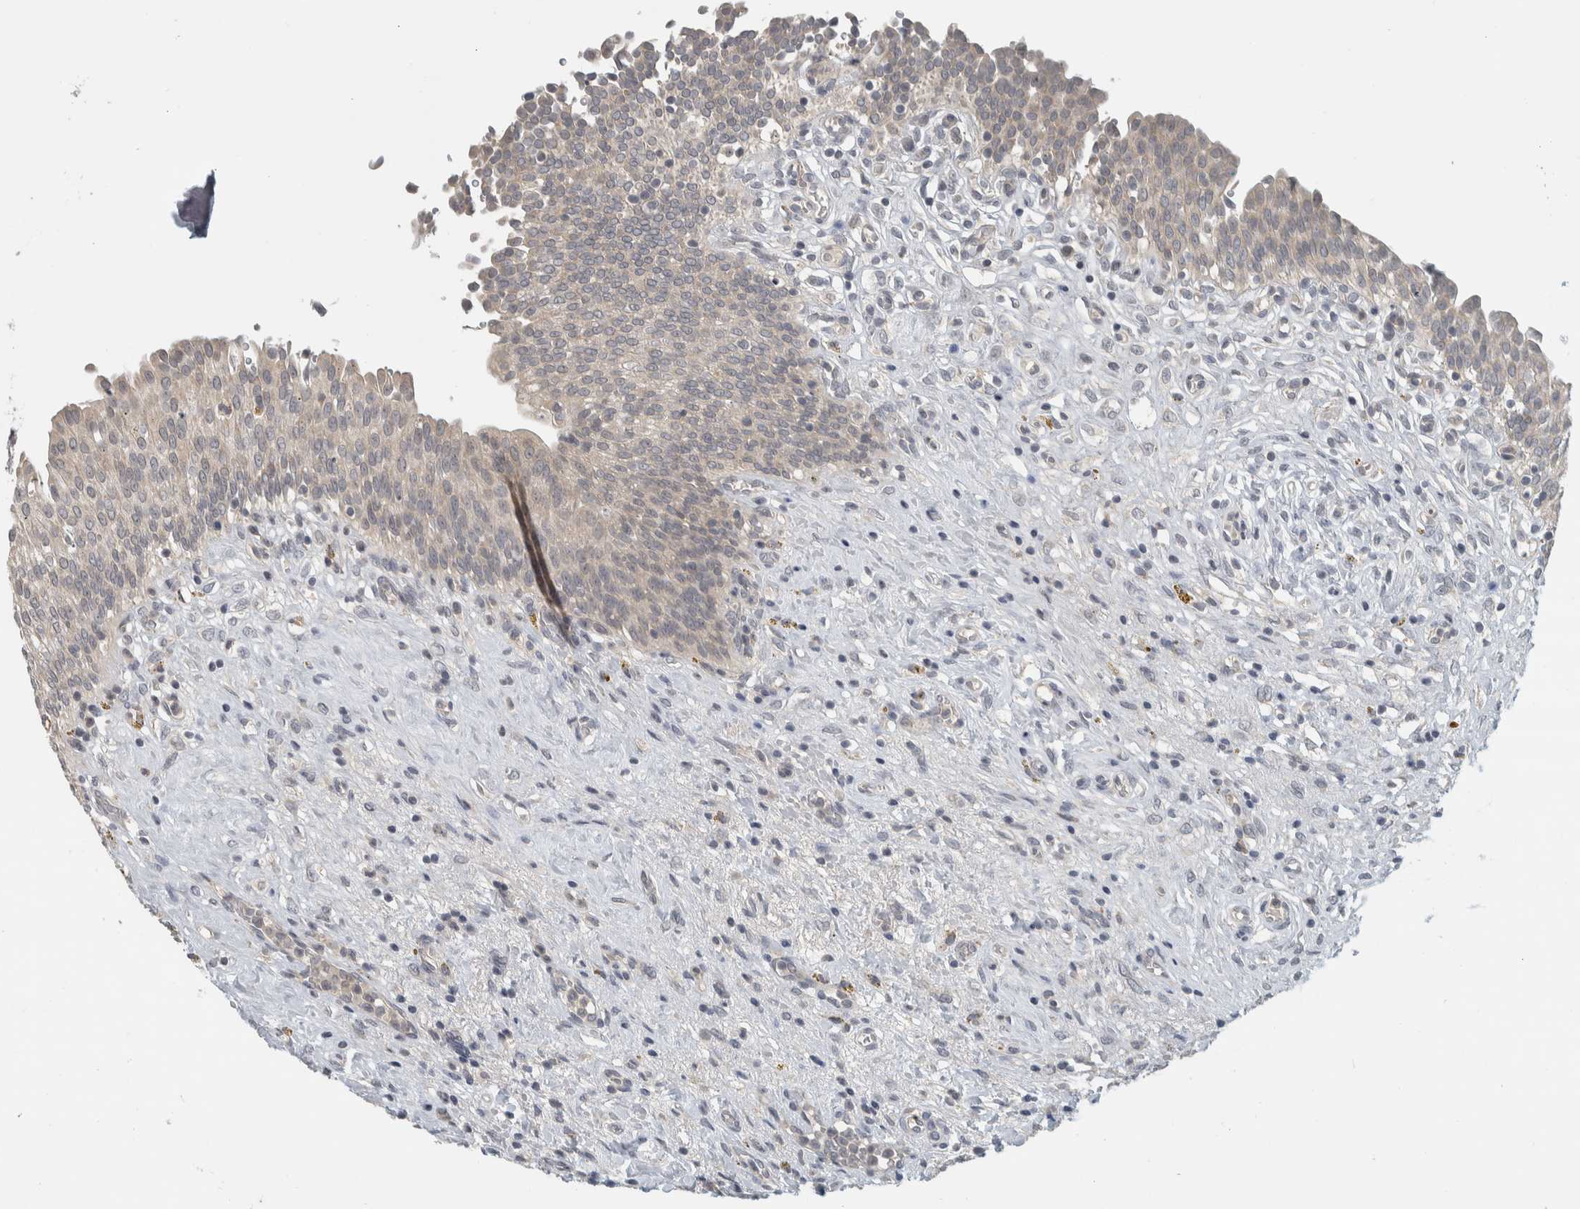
{"staining": {"intensity": "weak", "quantity": "<25%", "location": "cytoplasmic/membranous"}, "tissue": "urinary bladder", "cell_type": "Urothelial cells", "image_type": "normal", "snomed": [{"axis": "morphology", "description": "Urothelial carcinoma, High grade"}, {"axis": "topography", "description": "Urinary bladder"}], "caption": "Photomicrograph shows no protein staining in urothelial cells of unremarkable urinary bladder. The staining is performed using DAB (3,3'-diaminobenzidine) brown chromogen with nuclei counter-stained in using hematoxylin.", "gene": "AFP", "patient": {"sex": "male", "age": 46}}